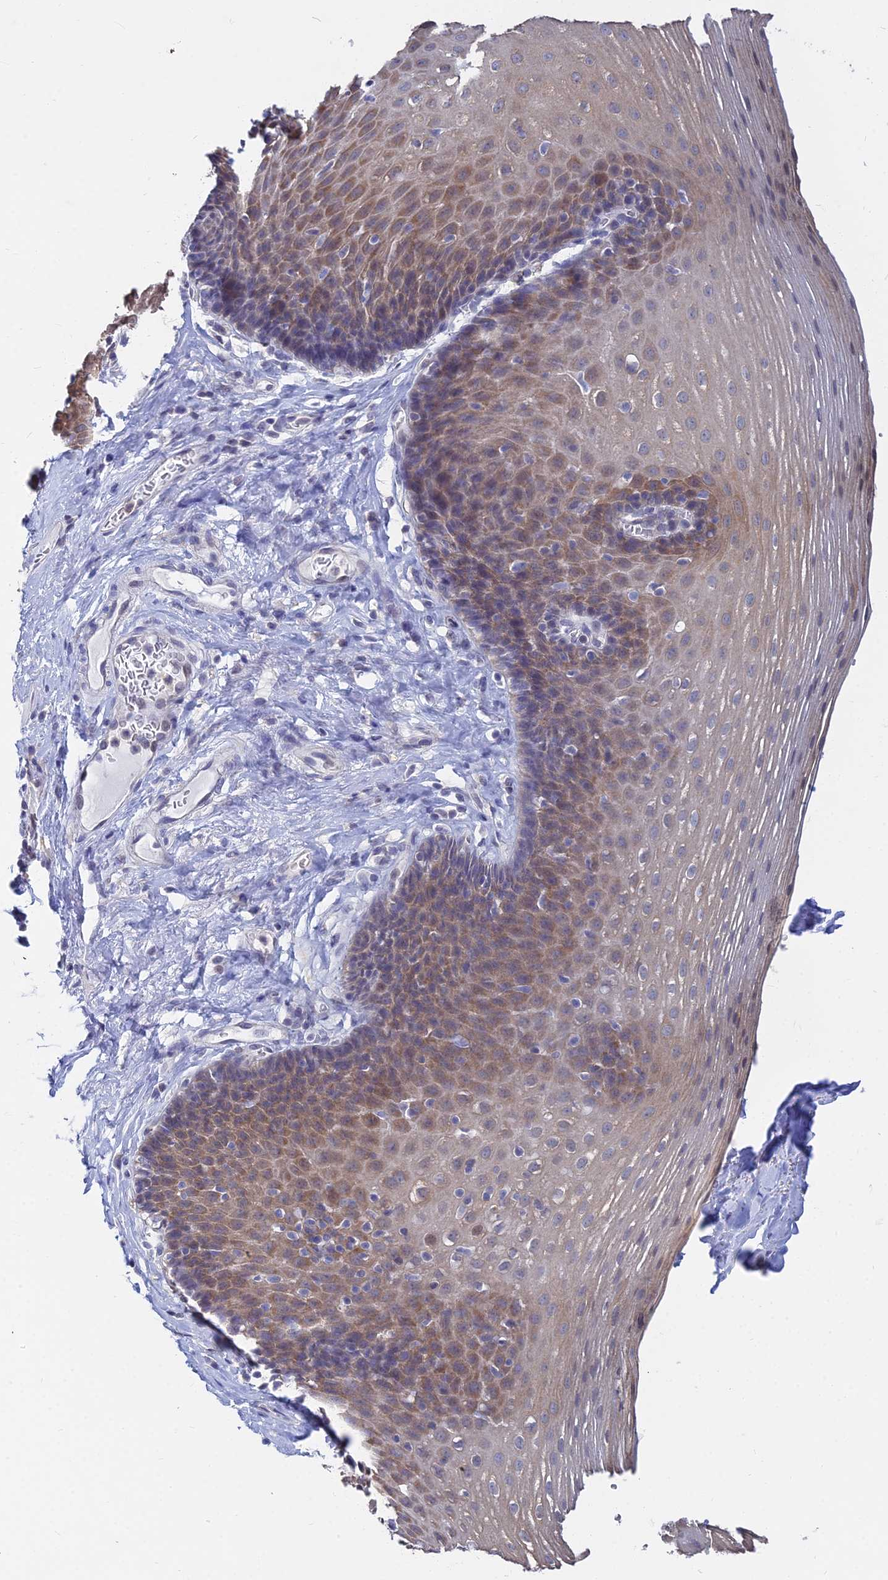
{"staining": {"intensity": "moderate", "quantity": "25%-75%", "location": "cytoplasmic/membranous"}, "tissue": "esophagus", "cell_type": "Squamous epithelial cells", "image_type": "normal", "snomed": [{"axis": "morphology", "description": "Normal tissue, NOS"}, {"axis": "topography", "description": "Esophagus"}], "caption": "This micrograph displays immunohistochemistry (IHC) staining of unremarkable human esophagus, with medium moderate cytoplasmic/membranous positivity in about 25%-75% of squamous epithelial cells.", "gene": "B3GALT4", "patient": {"sex": "female", "age": 66}}